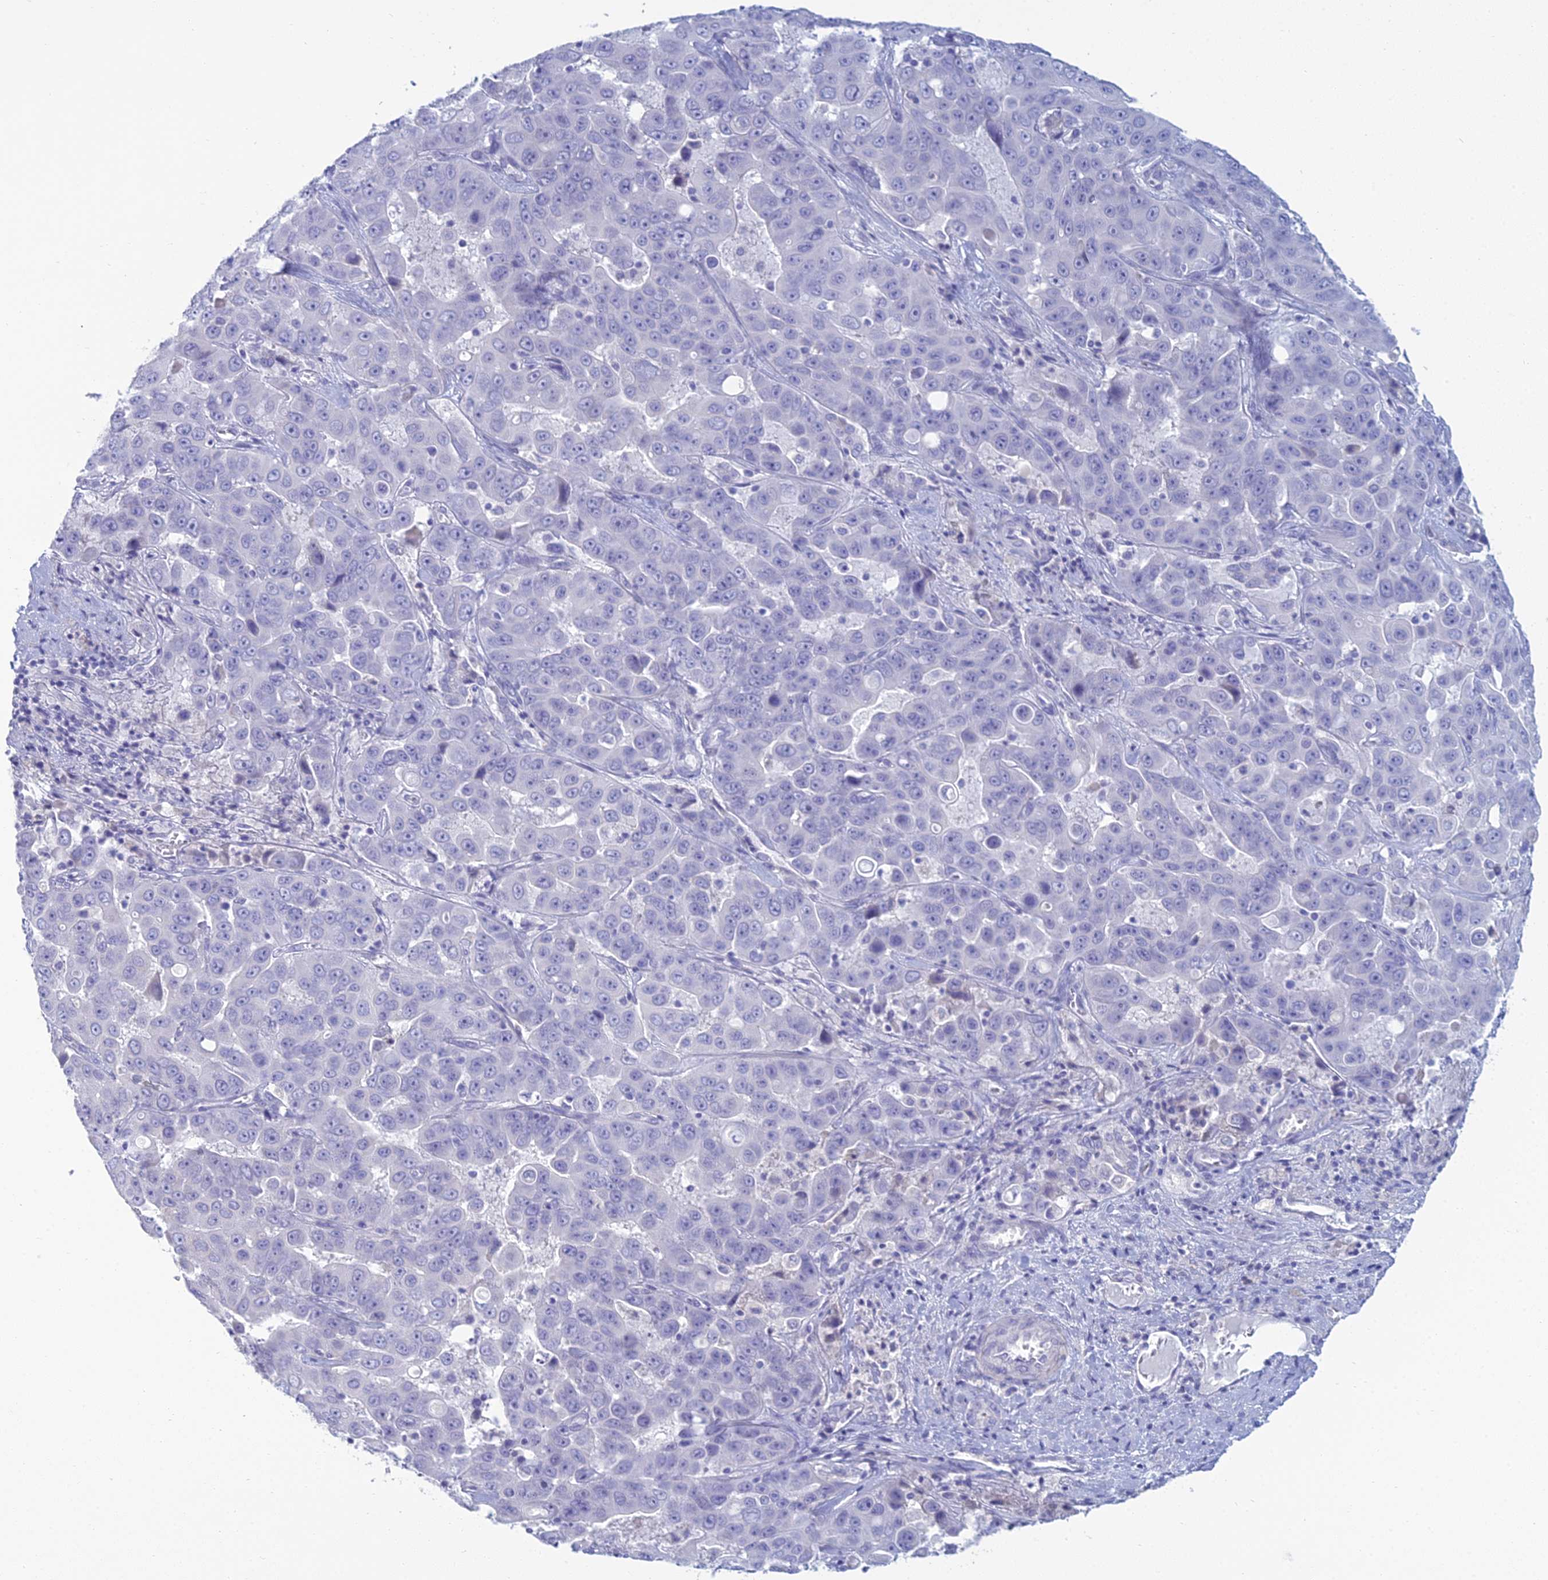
{"staining": {"intensity": "negative", "quantity": "none", "location": "none"}, "tissue": "liver cancer", "cell_type": "Tumor cells", "image_type": "cancer", "snomed": [{"axis": "morphology", "description": "Cholangiocarcinoma"}, {"axis": "topography", "description": "Liver"}], "caption": "A histopathology image of human liver cancer (cholangiocarcinoma) is negative for staining in tumor cells.", "gene": "MUC13", "patient": {"sex": "female", "age": 52}}